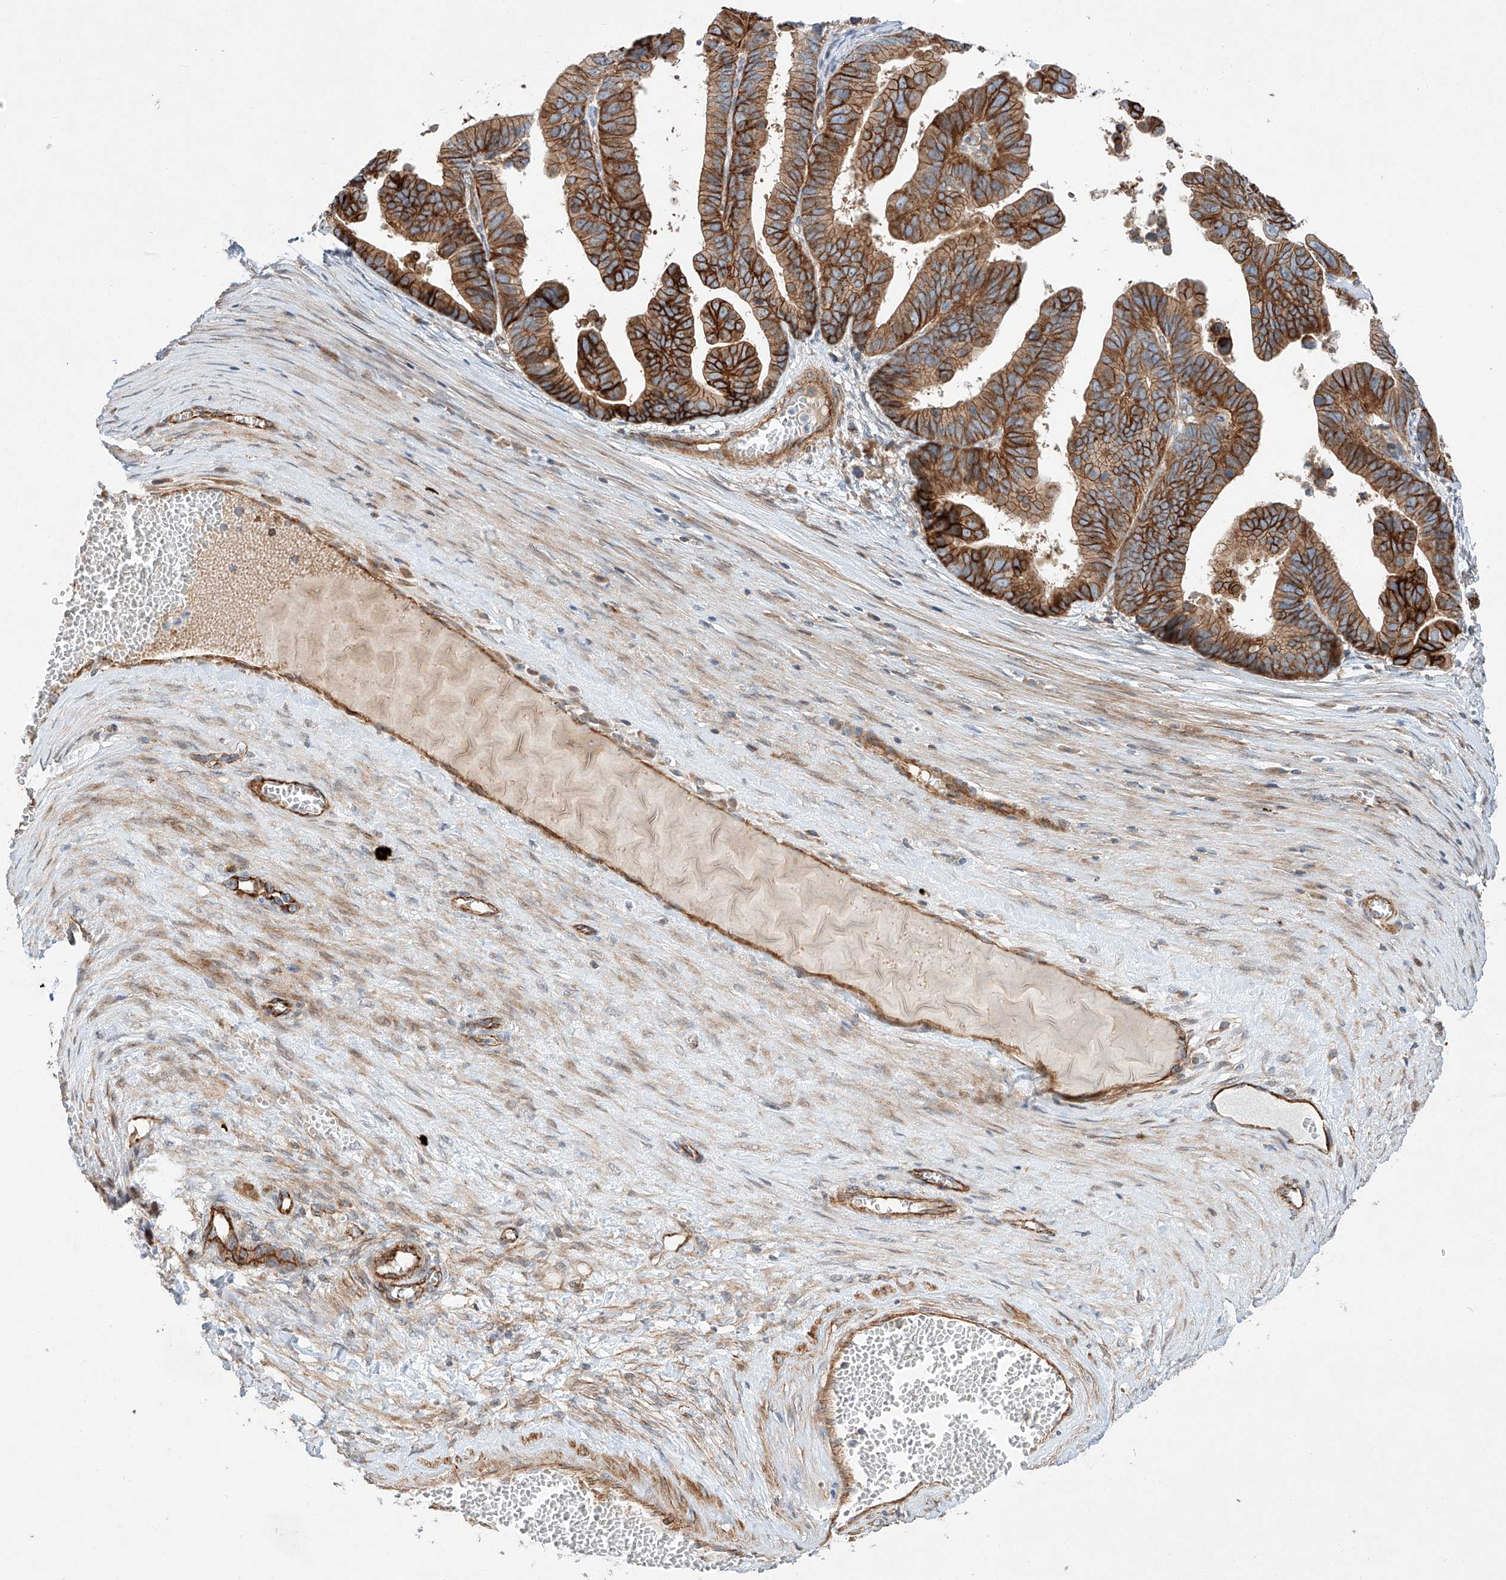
{"staining": {"intensity": "strong", "quantity": ">75%", "location": "cytoplasmic/membranous"}, "tissue": "ovarian cancer", "cell_type": "Tumor cells", "image_type": "cancer", "snomed": [{"axis": "morphology", "description": "Cystadenocarcinoma, serous, NOS"}, {"axis": "topography", "description": "Ovary"}], "caption": "About >75% of tumor cells in human serous cystadenocarcinoma (ovarian) show strong cytoplasmic/membranous protein staining as visualized by brown immunohistochemical staining.", "gene": "MINDY4", "patient": {"sex": "female", "age": 56}}